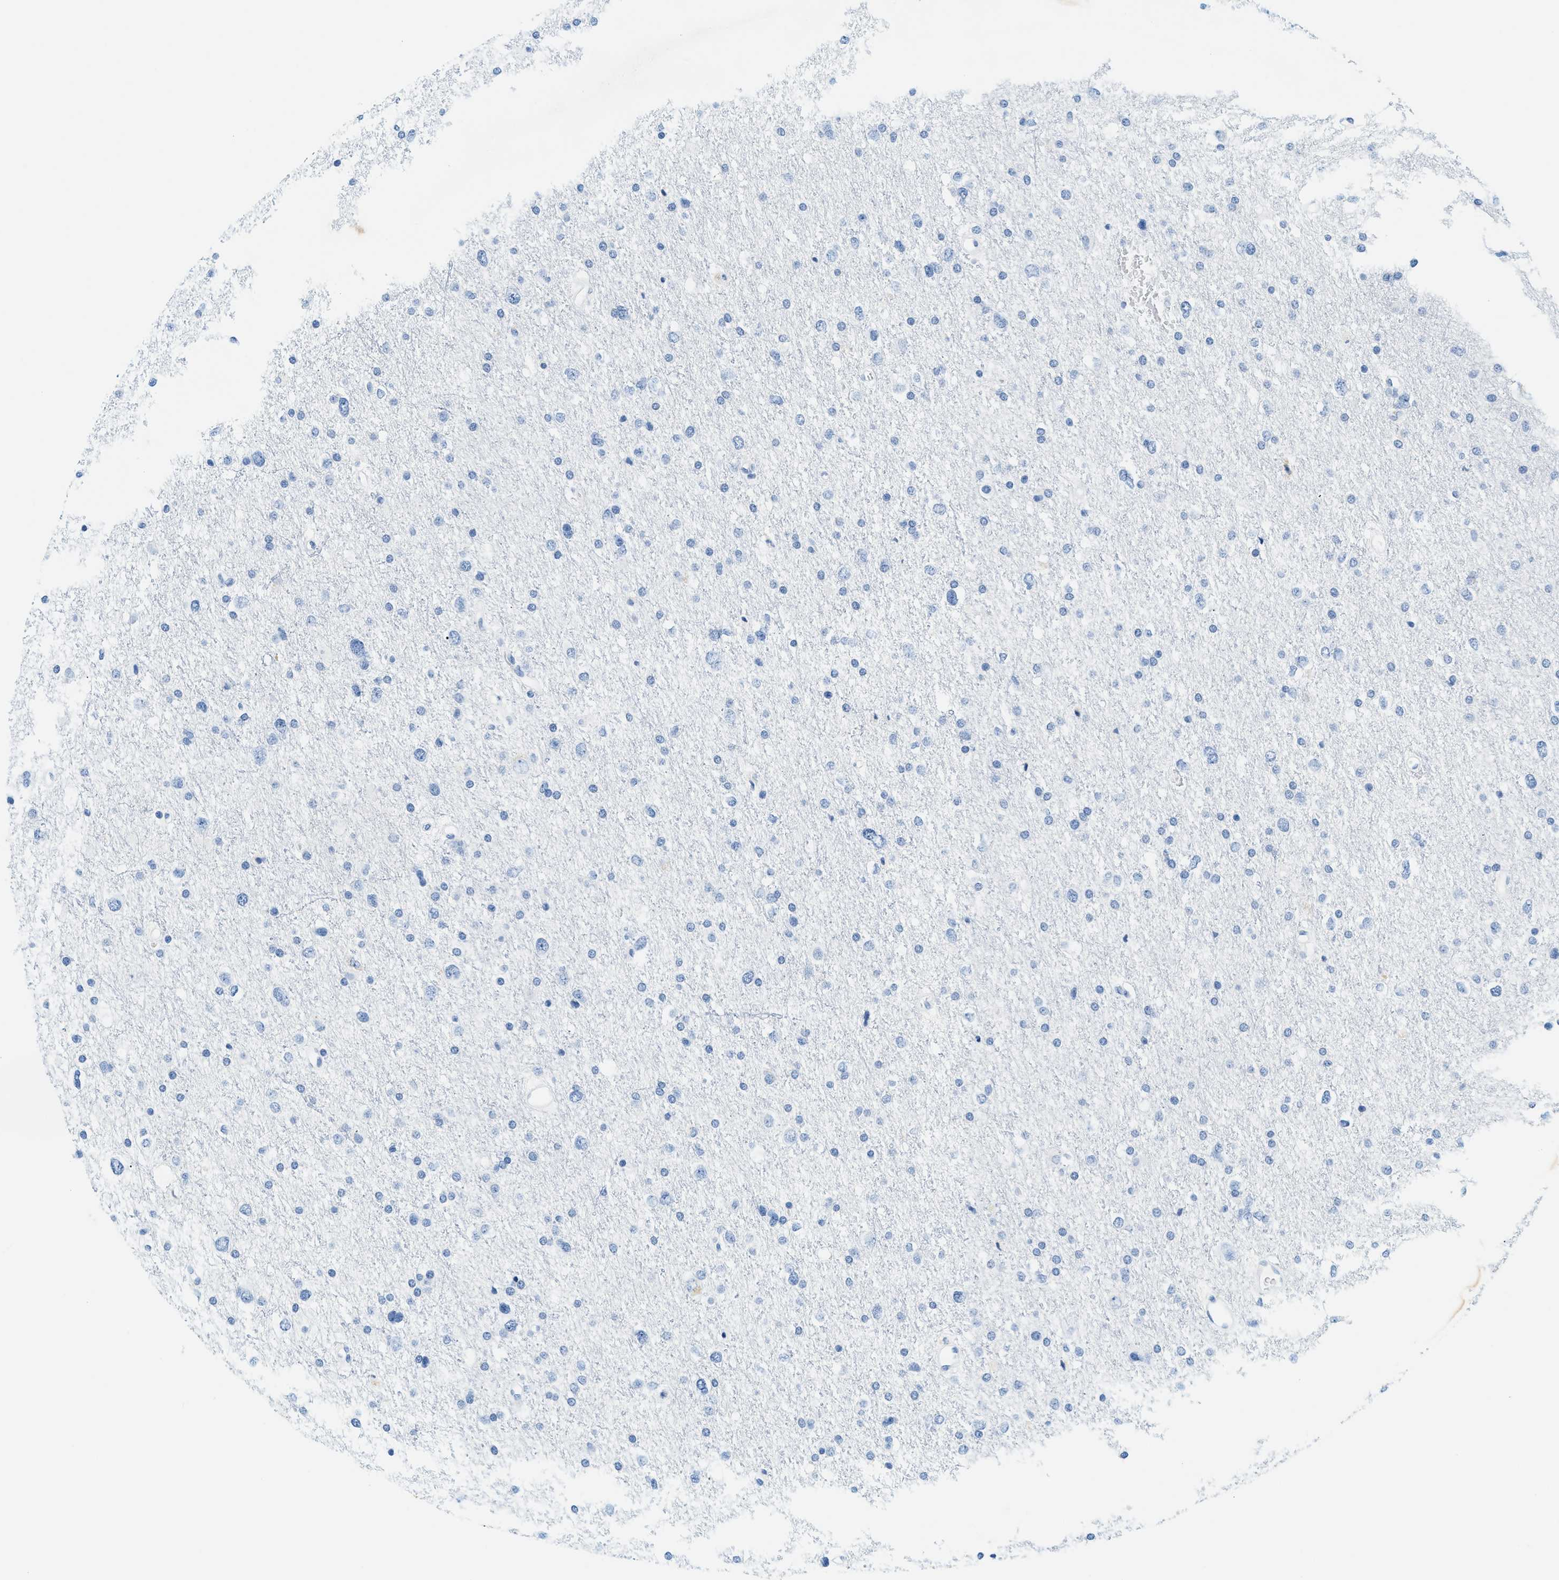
{"staining": {"intensity": "negative", "quantity": "none", "location": "none"}, "tissue": "glioma", "cell_type": "Tumor cells", "image_type": "cancer", "snomed": [{"axis": "morphology", "description": "Glioma, malignant, Low grade"}, {"axis": "topography", "description": "Brain"}], "caption": "This is an immunohistochemistry (IHC) image of malignant glioma (low-grade). There is no staining in tumor cells.", "gene": "STXBP2", "patient": {"sex": "female", "age": 37}}